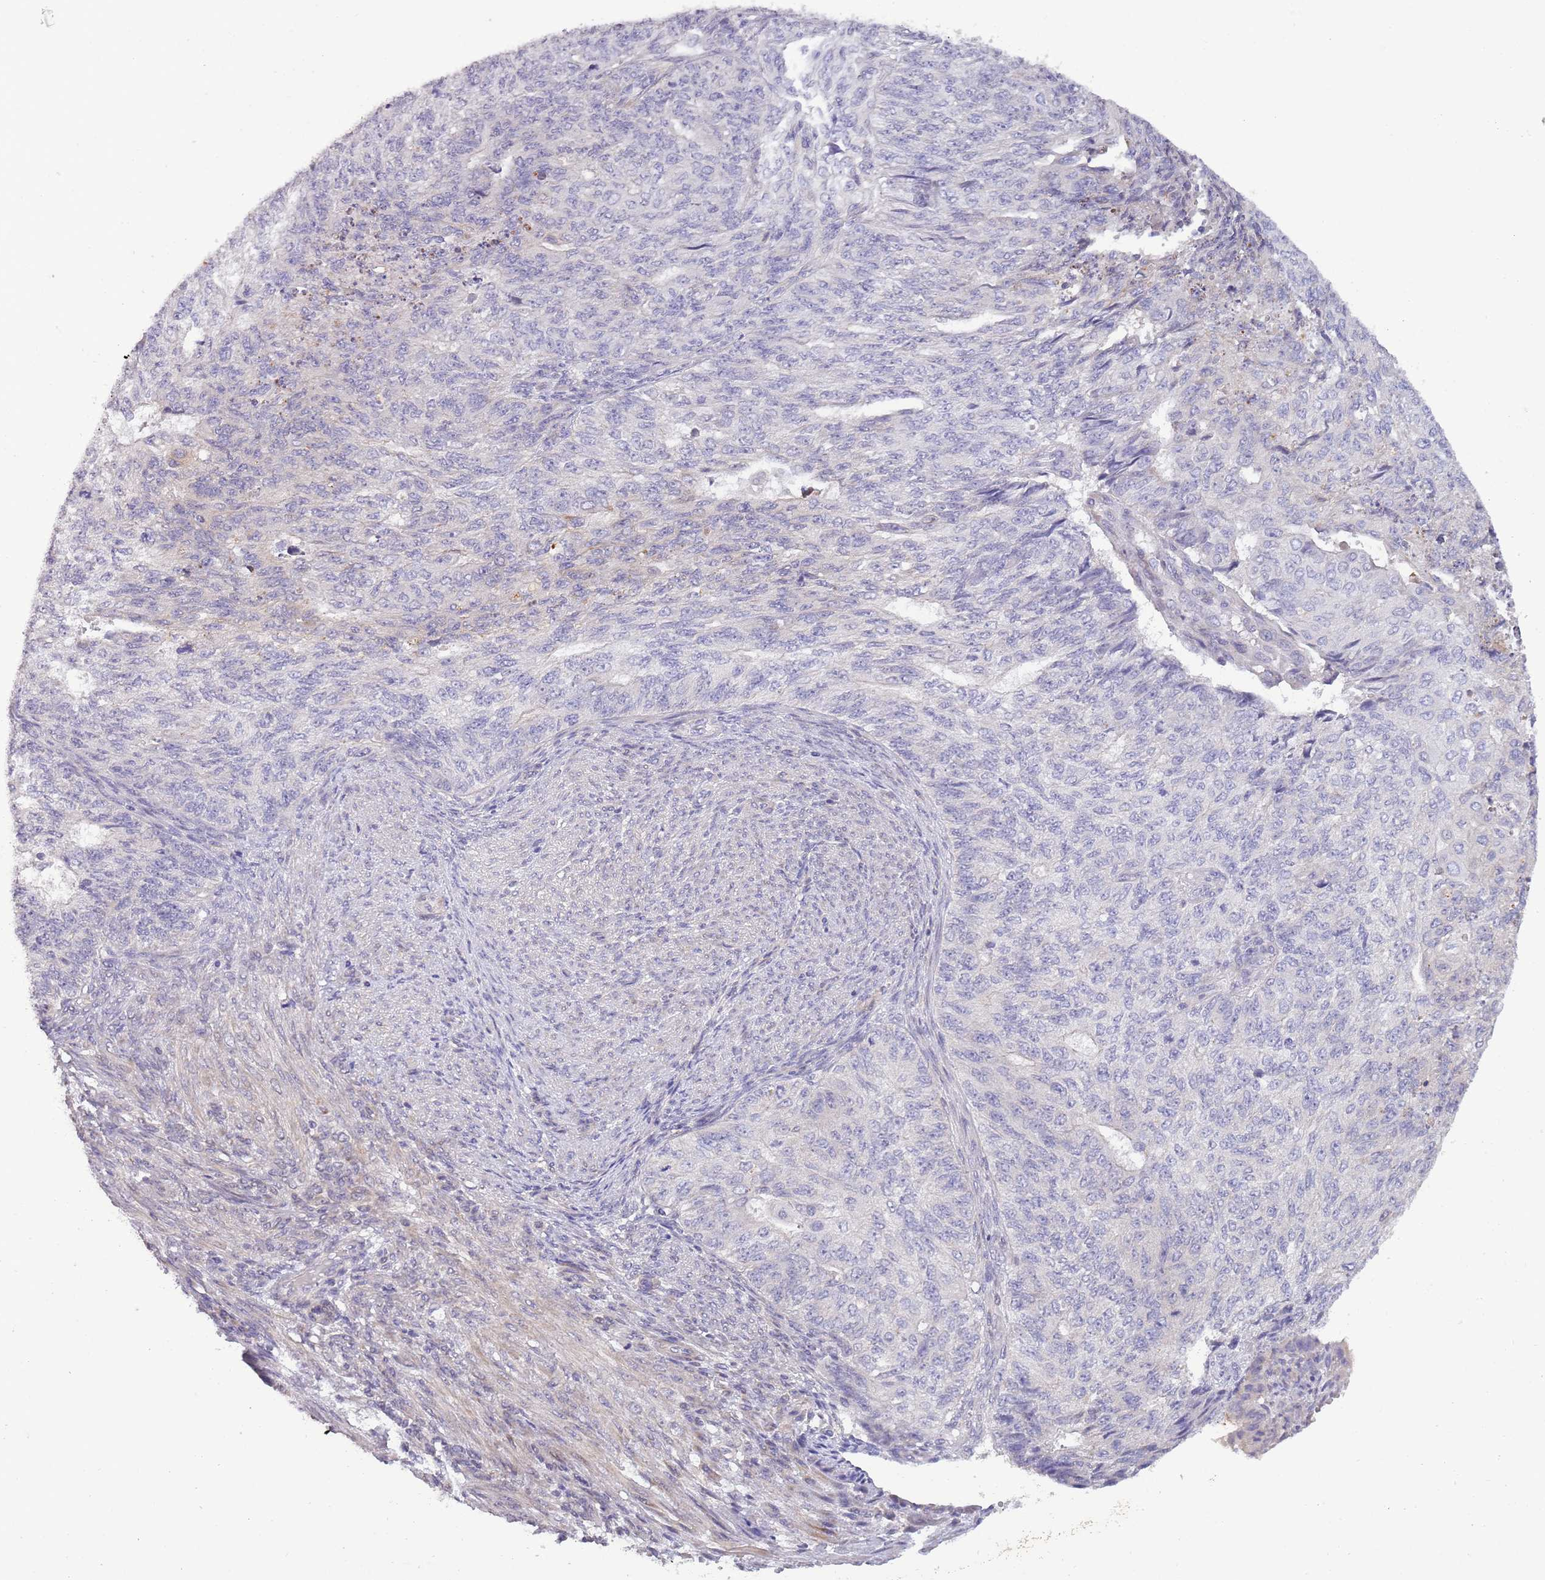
{"staining": {"intensity": "negative", "quantity": "none", "location": "none"}, "tissue": "endometrial cancer", "cell_type": "Tumor cells", "image_type": "cancer", "snomed": [{"axis": "morphology", "description": "Adenocarcinoma, NOS"}, {"axis": "topography", "description": "Endometrium"}], "caption": "High magnification brightfield microscopy of adenocarcinoma (endometrial) stained with DAB (brown) and counterstained with hematoxylin (blue): tumor cells show no significant expression.", "gene": "ZNF658", "patient": {"sex": "female", "age": 32}}